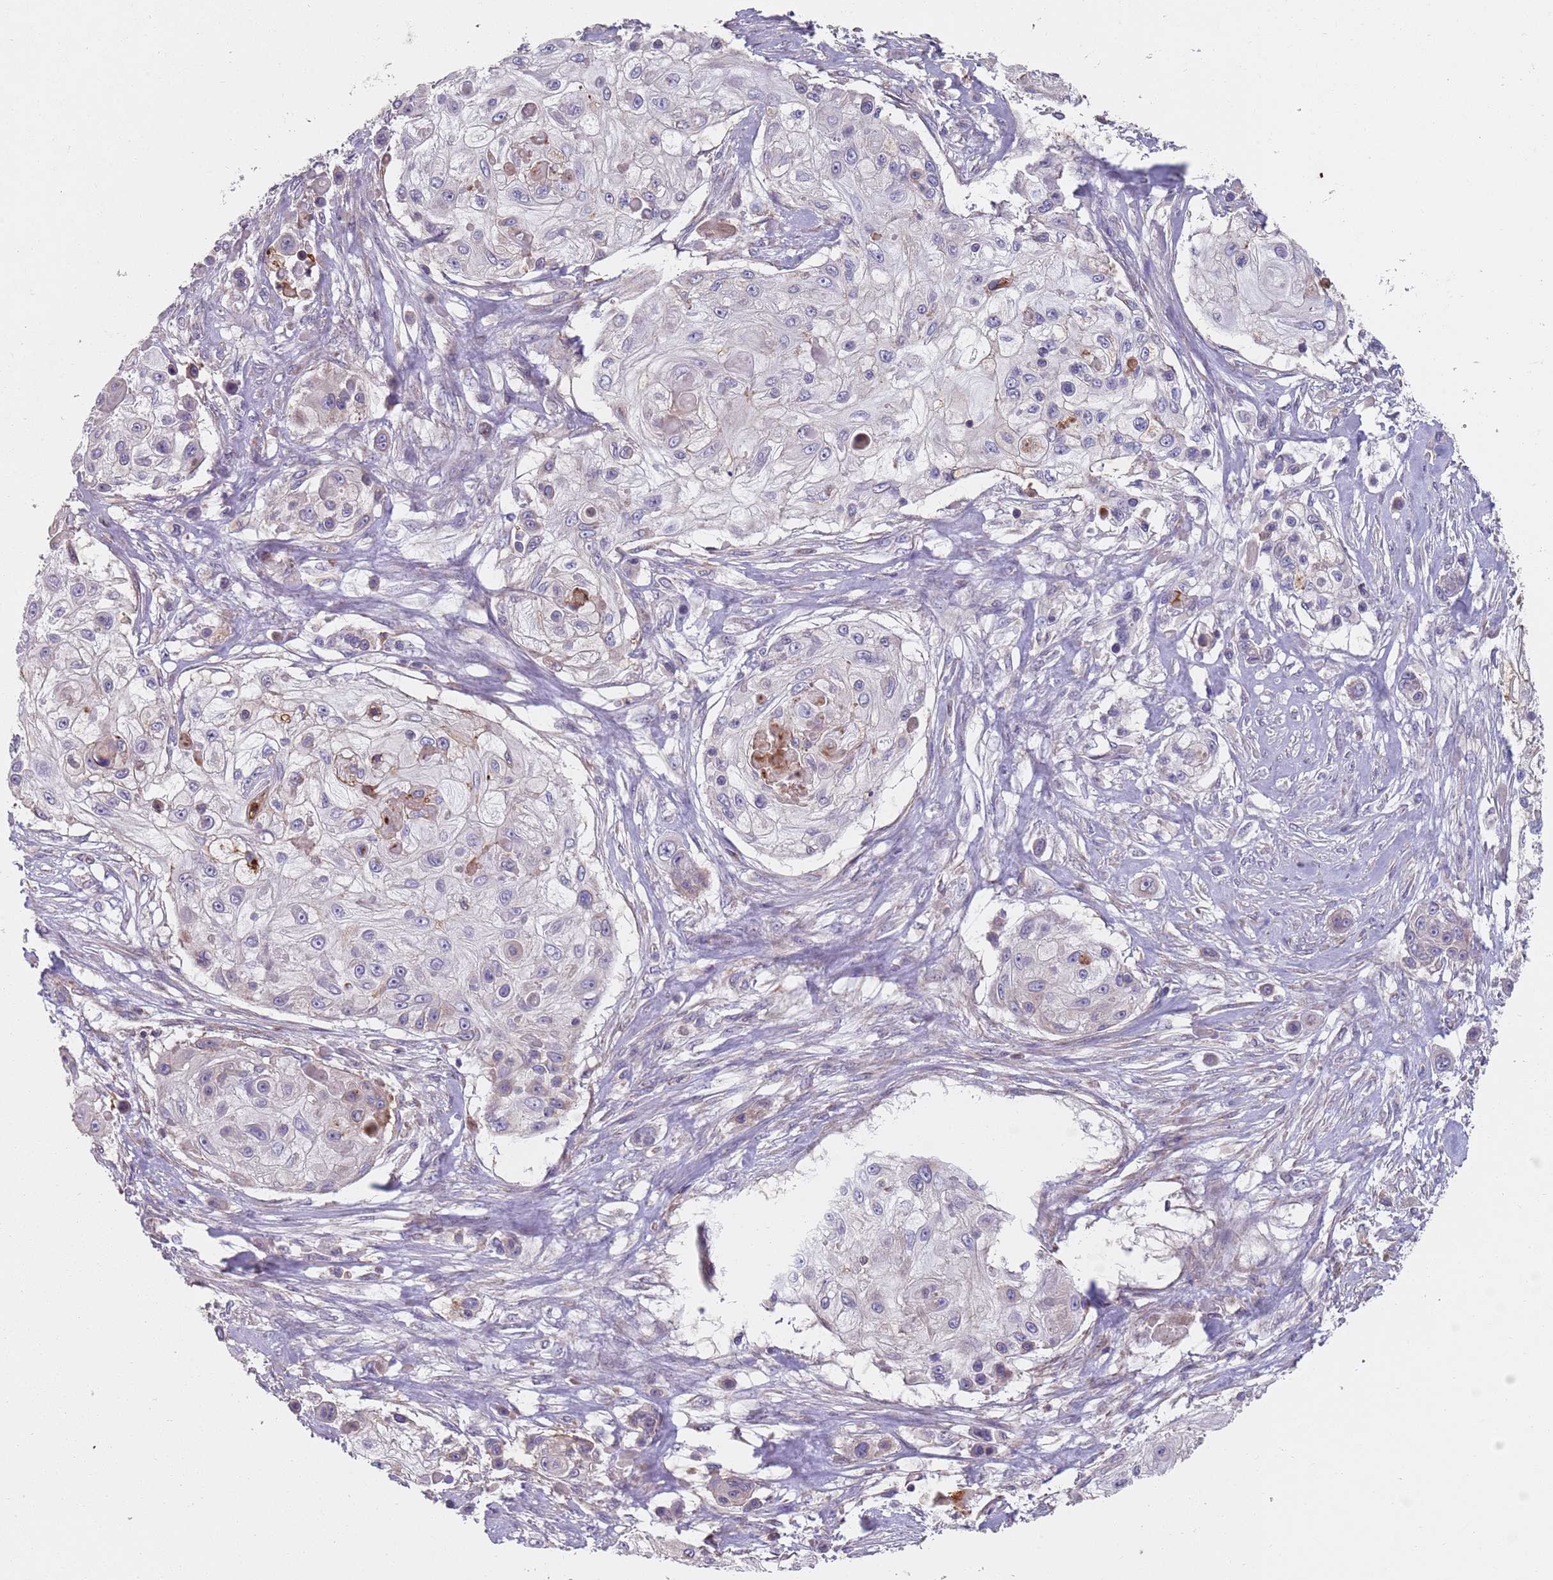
{"staining": {"intensity": "weak", "quantity": "<25%", "location": "cytoplasmic/membranous"}, "tissue": "skin cancer", "cell_type": "Tumor cells", "image_type": "cancer", "snomed": [{"axis": "morphology", "description": "Squamous cell carcinoma, NOS"}, {"axis": "topography", "description": "Skin"}], "caption": "Human skin cancer stained for a protein using immunohistochemistry (IHC) demonstrates no expression in tumor cells.", "gene": "GAS8", "patient": {"sex": "male", "age": 67}}